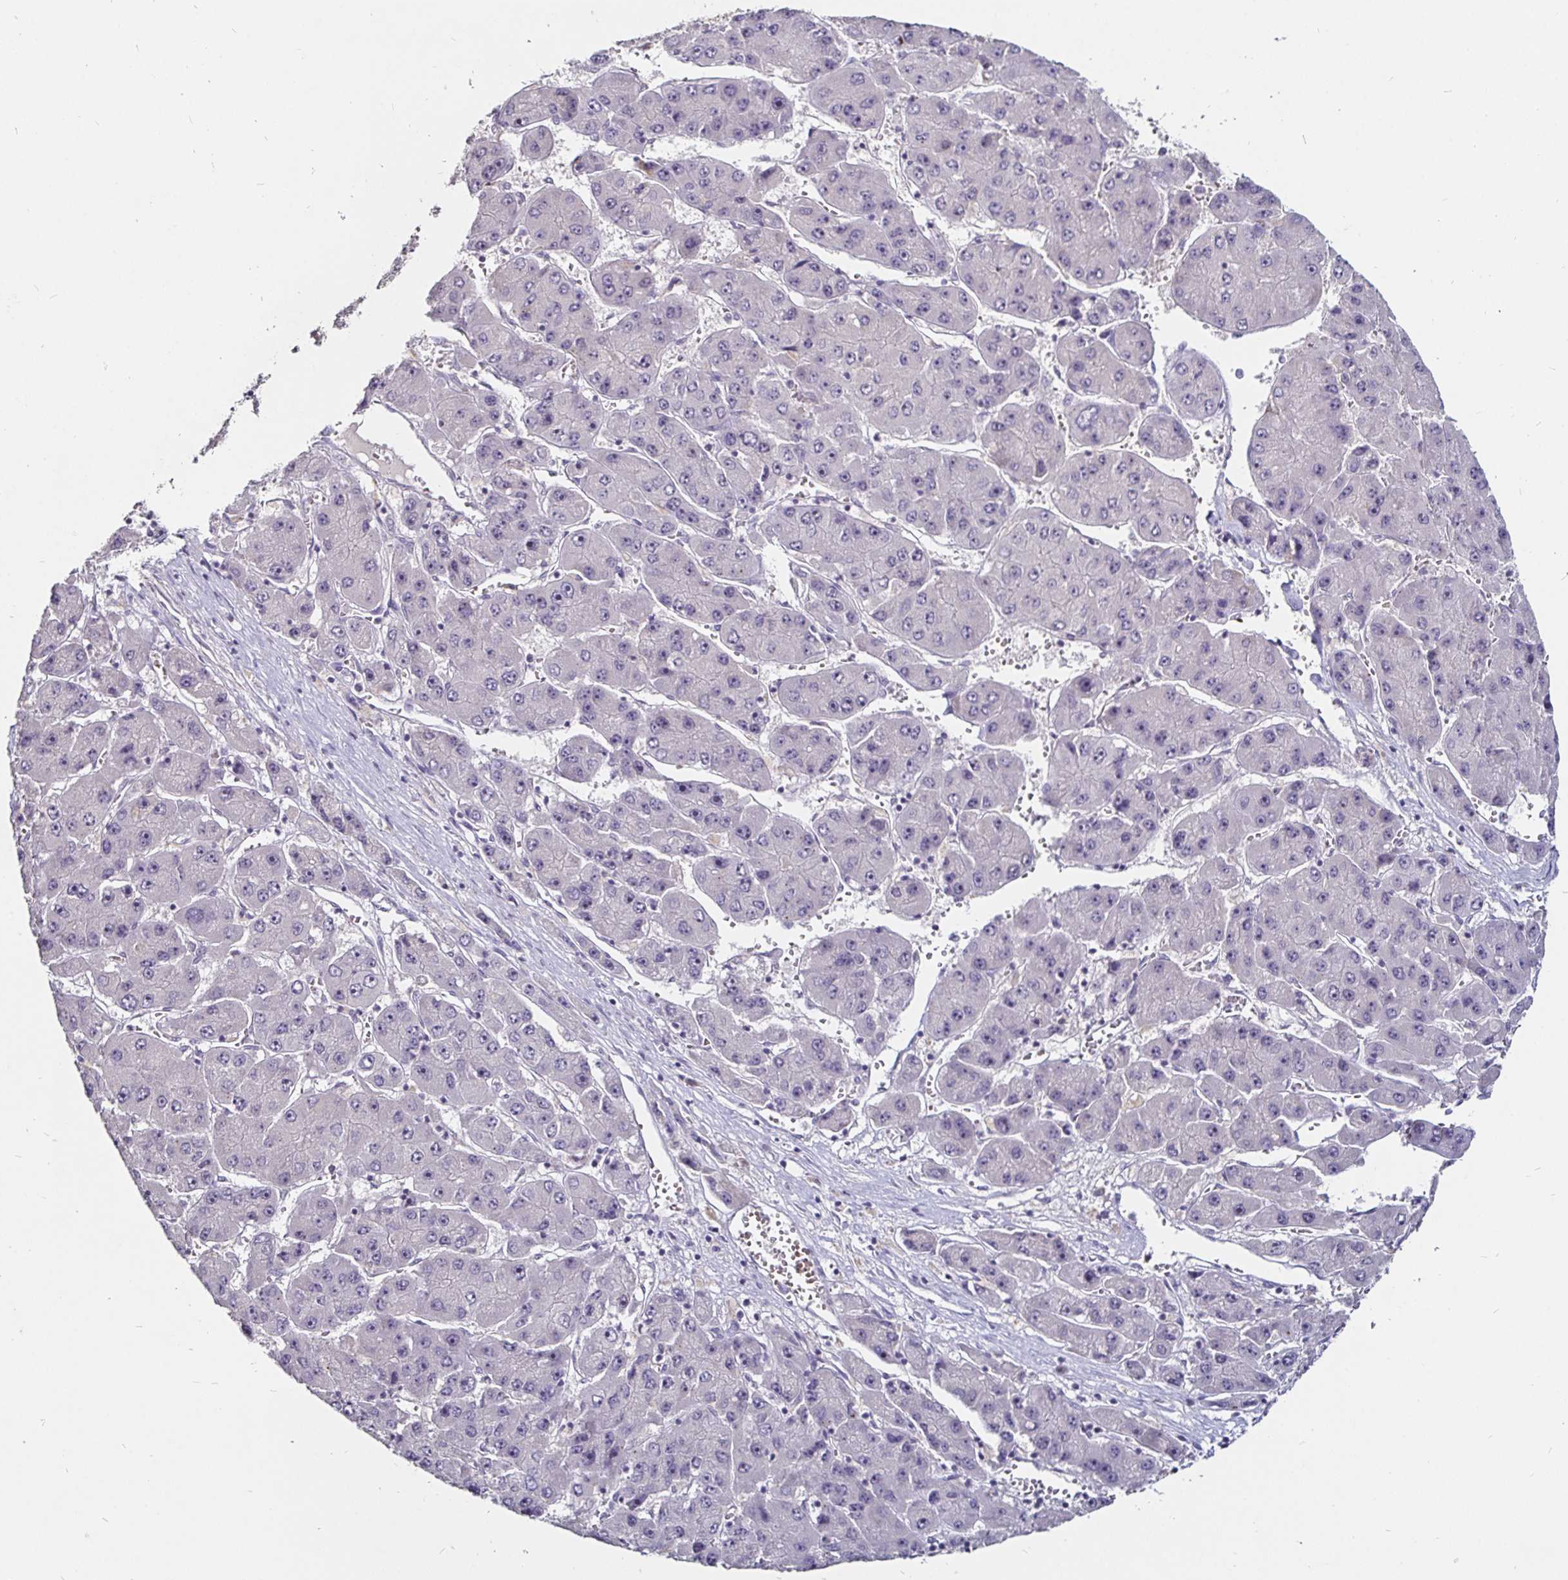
{"staining": {"intensity": "weak", "quantity": "<25%", "location": "nuclear"}, "tissue": "liver cancer", "cell_type": "Tumor cells", "image_type": "cancer", "snomed": [{"axis": "morphology", "description": "Carcinoma, Hepatocellular, NOS"}, {"axis": "topography", "description": "Liver"}], "caption": "Photomicrograph shows no protein staining in tumor cells of liver hepatocellular carcinoma tissue. The staining is performed using DAB brown chromogen with nuclei counter-stained in using hematoxylin.", "gene": "FAIM2", "patient": {"sex": "female", "age": 61}}